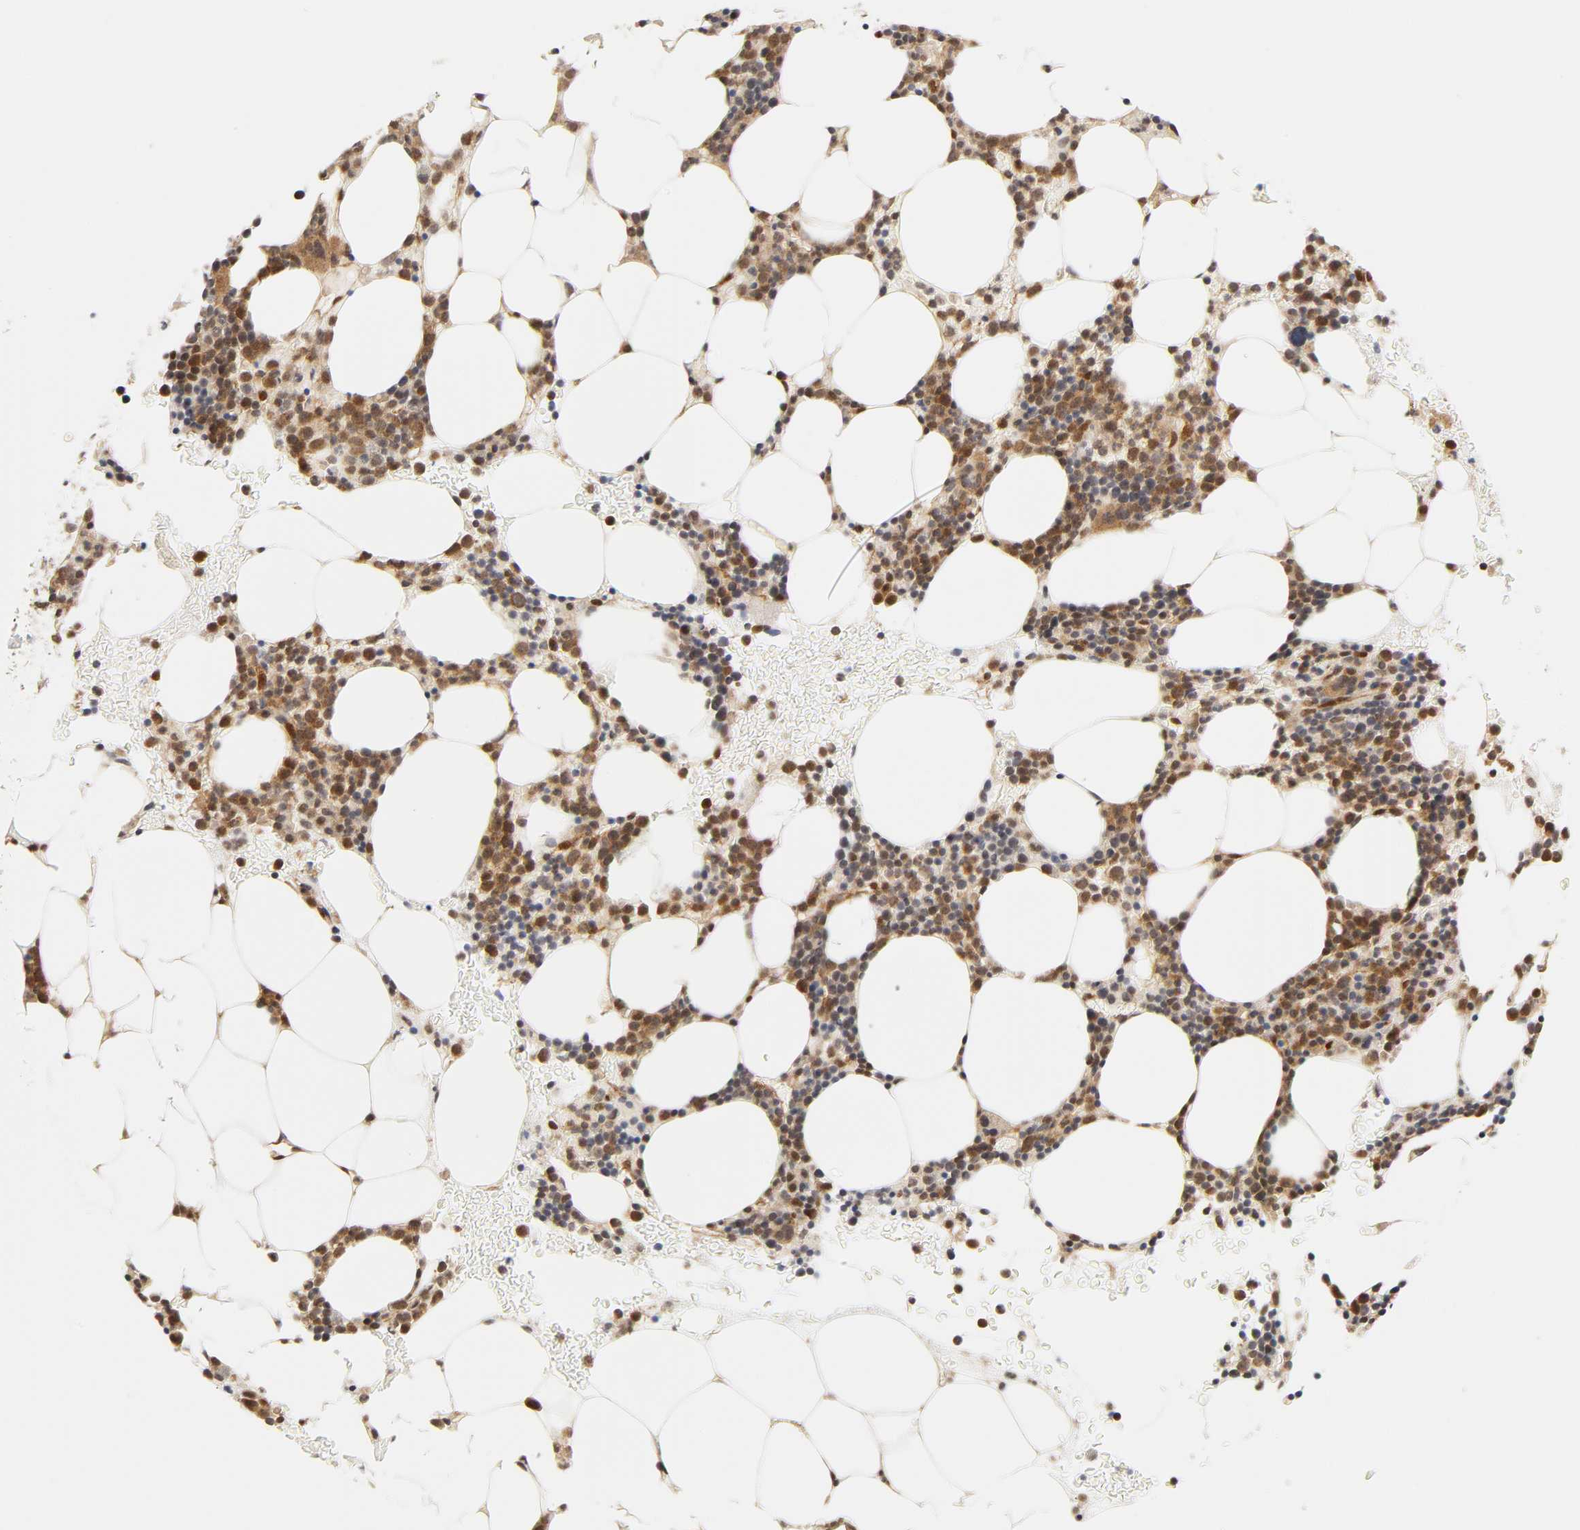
{"staining": {"intensity": "moderate", "quantity": "25%-75%", "location": "cytoplasmic/membranous,nuclear"}, "tissue": "bone marrow", "cell_type": "Hematopoietic cells", "image_type": "normal", "snomed": [{"axis": "morphology", "description": "Normal tissue, NOS"}, {"axis": "topography", "description": "Bone marrow"}], "caption": "The image reveals immunohistochemical staining of normal bone marrow. There is moderate cytoplasmic/membranous,nuclear positivity is seen in about 25%-75% of hematopoietic cells.", "gene": "CDC37", "patient": {"sex": "male", "age": 78}}